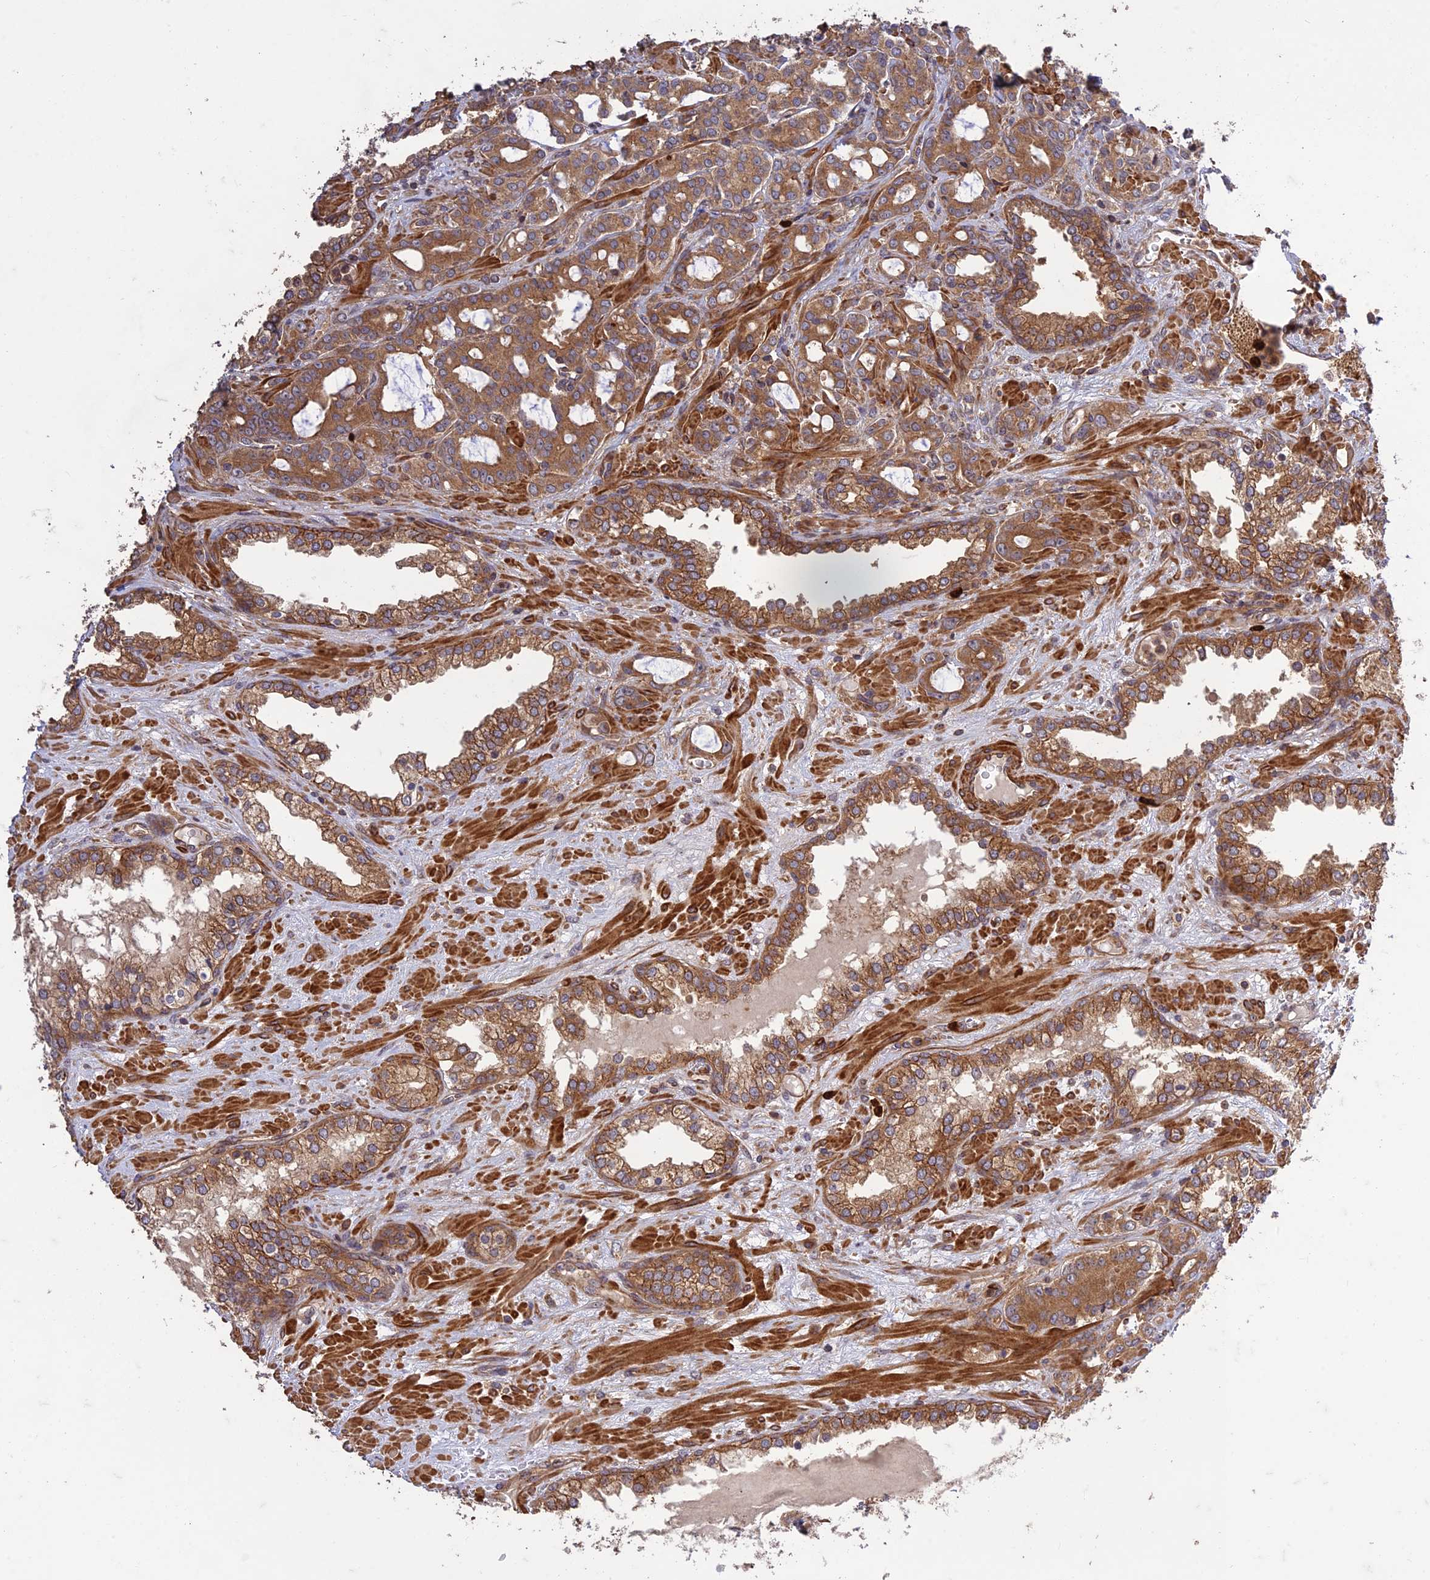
{"staining": {"intensity": "moderate", "quantity": ">75%", "location": "cytoplasmic/membranous"}, "tissue": "prostate cancer", "cell_type": "Tumor cells", "image_type": "cancer", "snomed": [{"axis": "morphology", "description": "Adenocarcinoma, High grade"}, {"axis": "topography", "description": "Prostate"}], "caption": "Human adenocarcinoma (high-grade) (prostate) stained with a brown dye reveals moderate cytoplasmic/membranous positive positivity in approximately >75% of tumor cells.", "gene": "TMEM131L", "patient": {"sex": "male", "age": 72}}